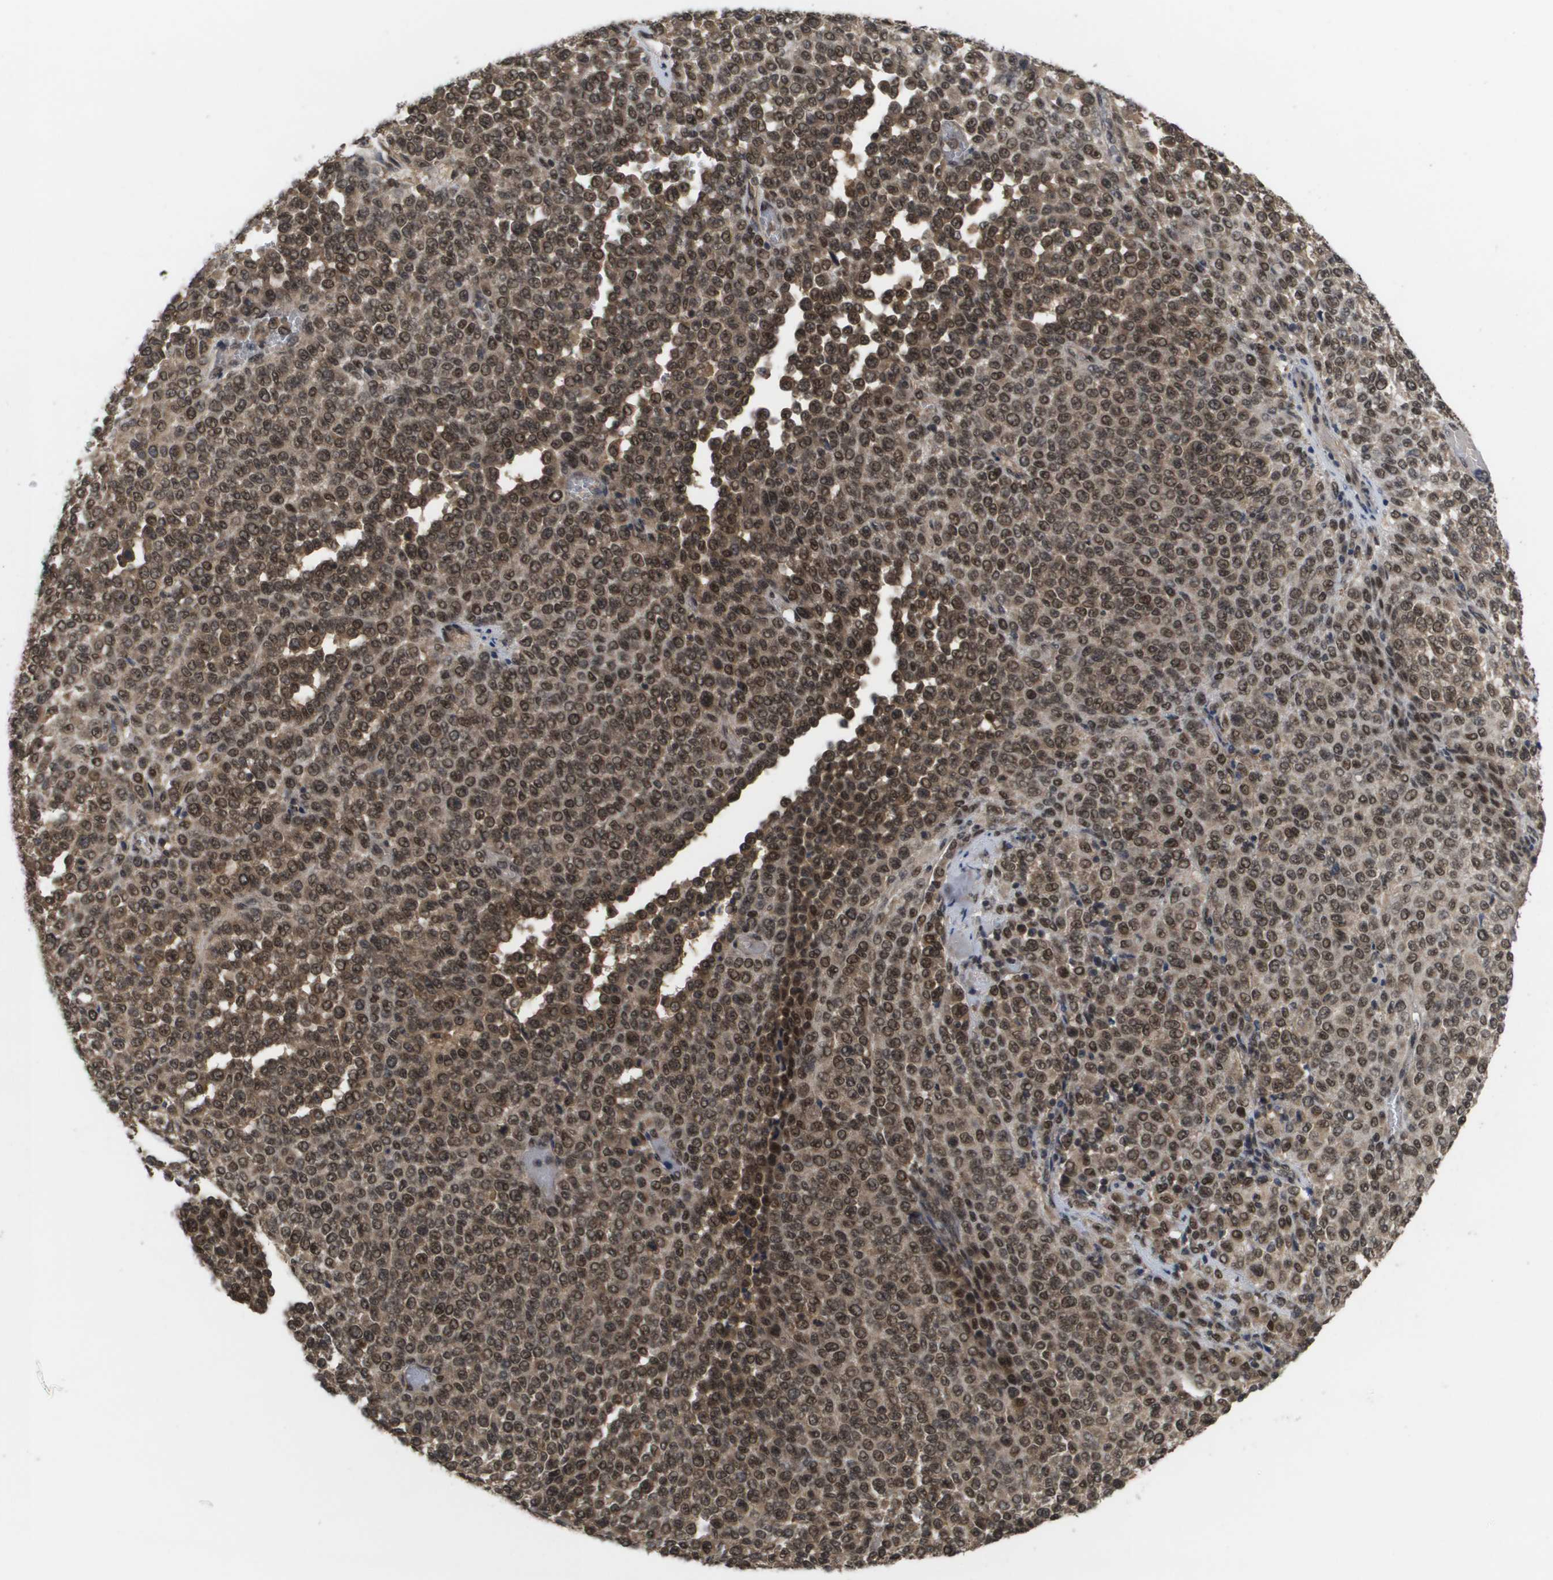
{"staining": {"intensity": "strong", "quantity": ">75%", "location": "cytoplasmic/membranous,nuclear"}, "tissue": "melanoma", "cell_type": "Tumor cells", "image_type": "cancer", "snomed": [{"axis": "morphology", "description": "Malignant melanoma, Metastatic site"}, {"axis": "topography", "description": "Pancreas"}], "caption": "A brown stain labels strong cytoplasmic/membranous and nuclear positivity of a protein in human melanoma tumor cells. (DAB IHC with brightfield microscopy, high magnification).", "gene": "AMBRA1", "patient": {"sex": "female", "age": 30}}